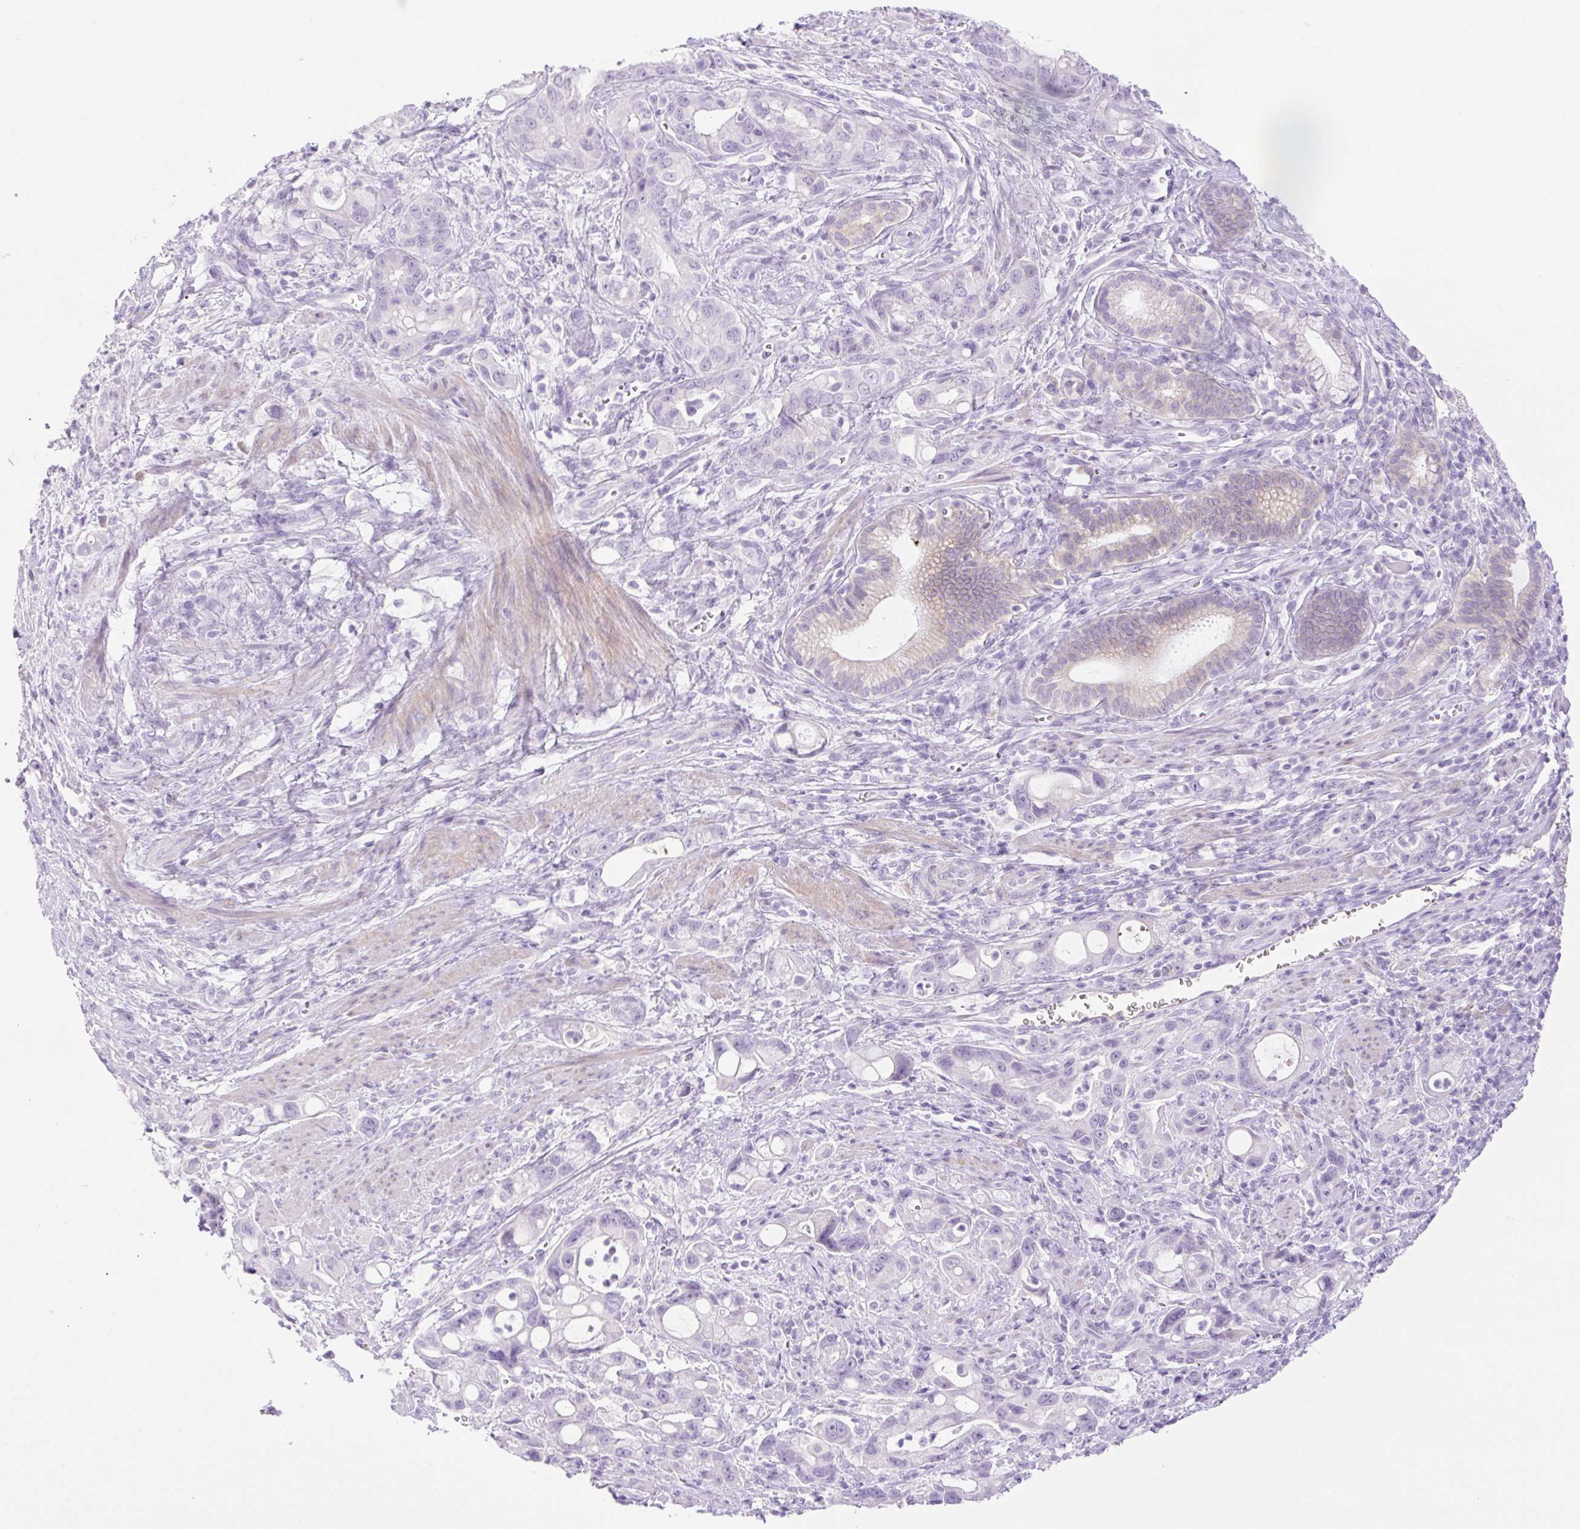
{"staining": {"intensity": "negative", "quantity": "none", "location": "none"}, "tissue": "pancreatic cancer", "cell_type": "Tumor cells", "image_type": "cancer", "snomed": [{"axis": "morphology", "description": "Adenocarcinoma, NOS"}, {"axis": "topography", "description": "Pancreas"}], "caption": "Tumor cells are negative for brown protein staining in pancreatic cancer (adenocarcinoma). (Immunohistochemistry (ihc), brightfield microscopy, high magnification).", "gene": "PALM3", "patient": {"sex": "male", "age": 68}}